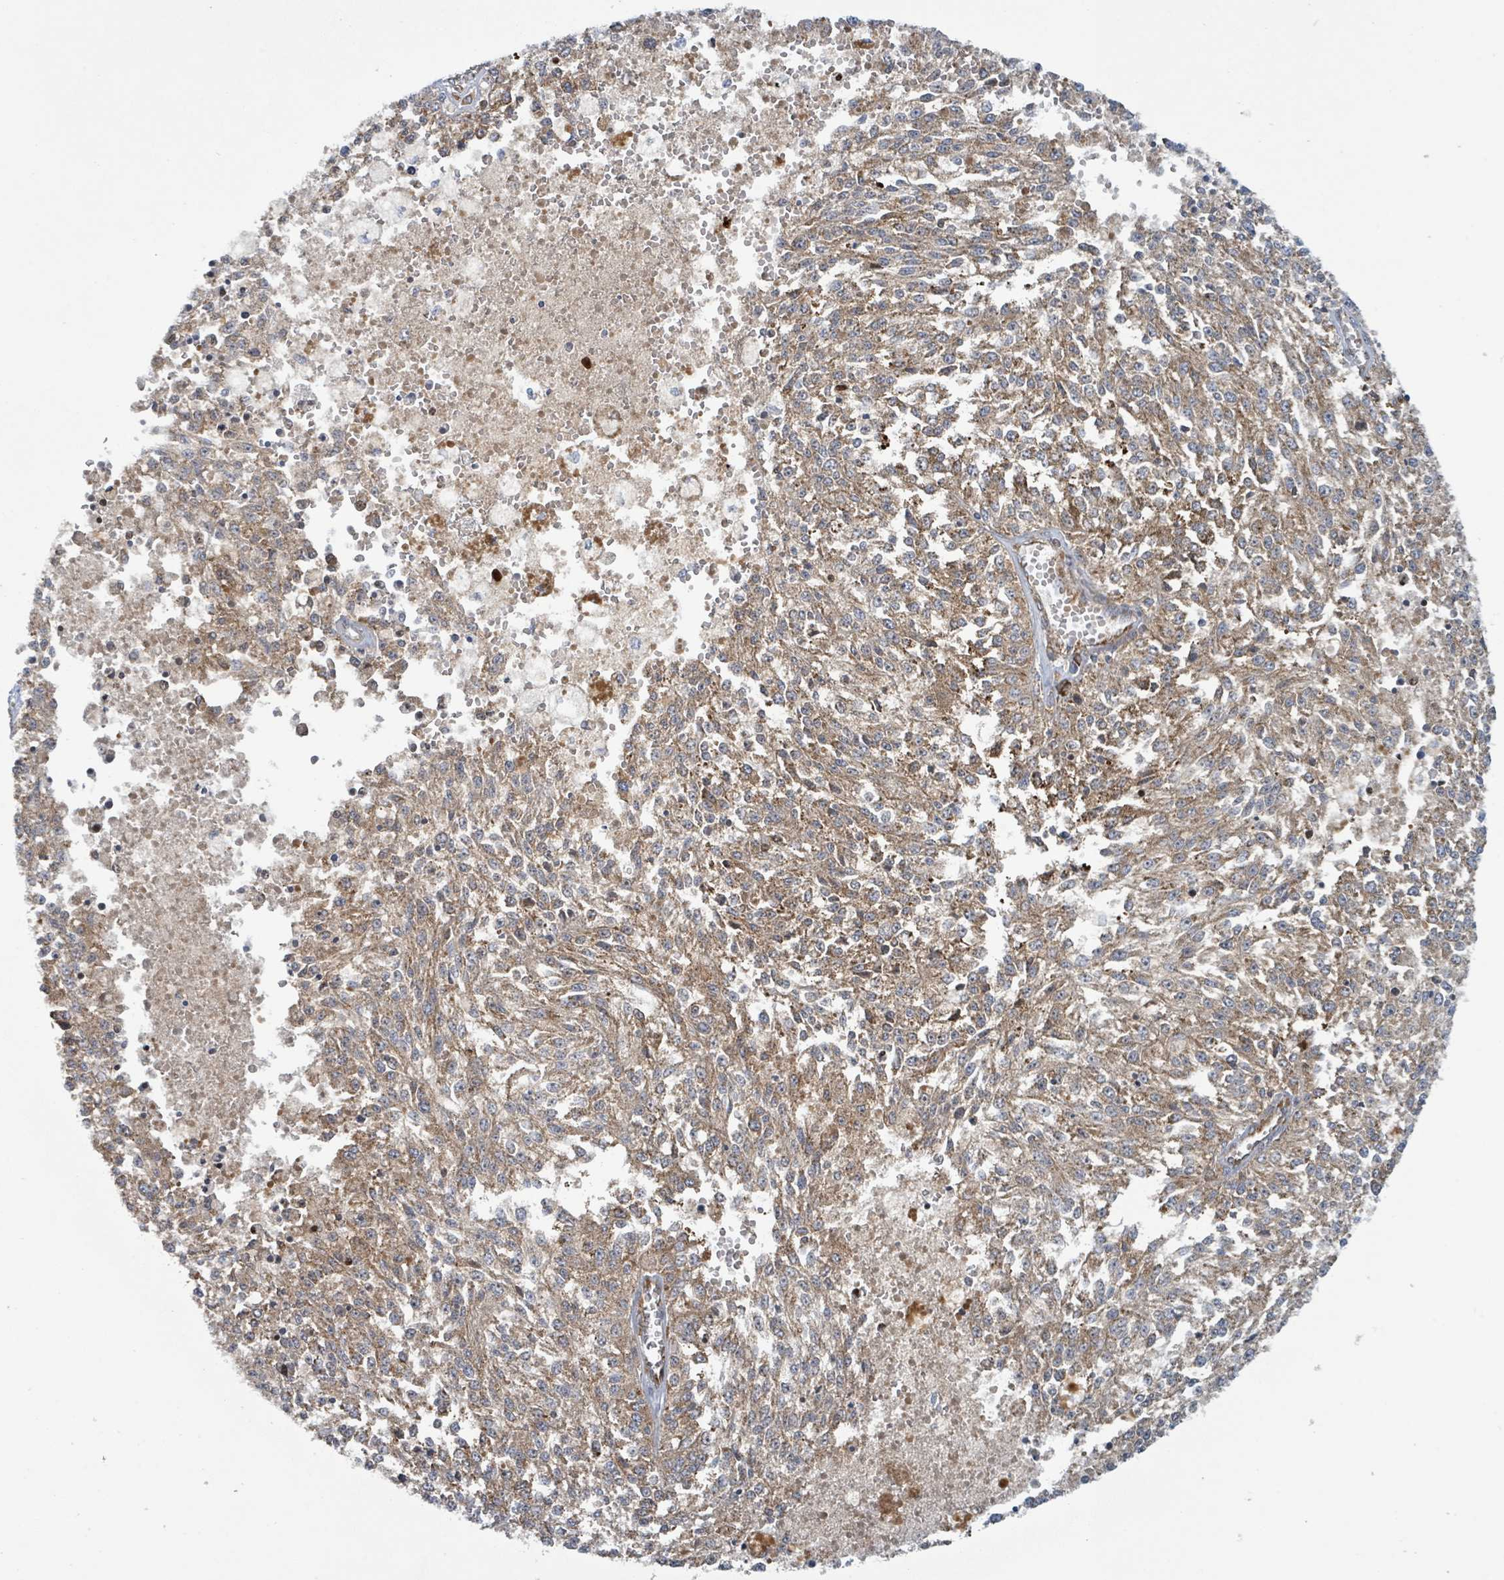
{"staining": {"intensity": "moderate", "quantity": ">75%", "location": "cytoplasmic/membranous"}, "tissue": "melanoma", "cell_type": "Tumor cells", "image_type": "cancer", "snomed": [{"axis": "morphology", "description": "Malignant melanoma, NOS"}, {"axis": "topography", "description": "Skin"}], "caption": "Protein analysis of melanoma tissue displays moderate cytoplasmic/membranous expression in approximately >75% of tumor cells.", "gene": "OR51E1", "patient": {"sex": "female", "age": 64}}